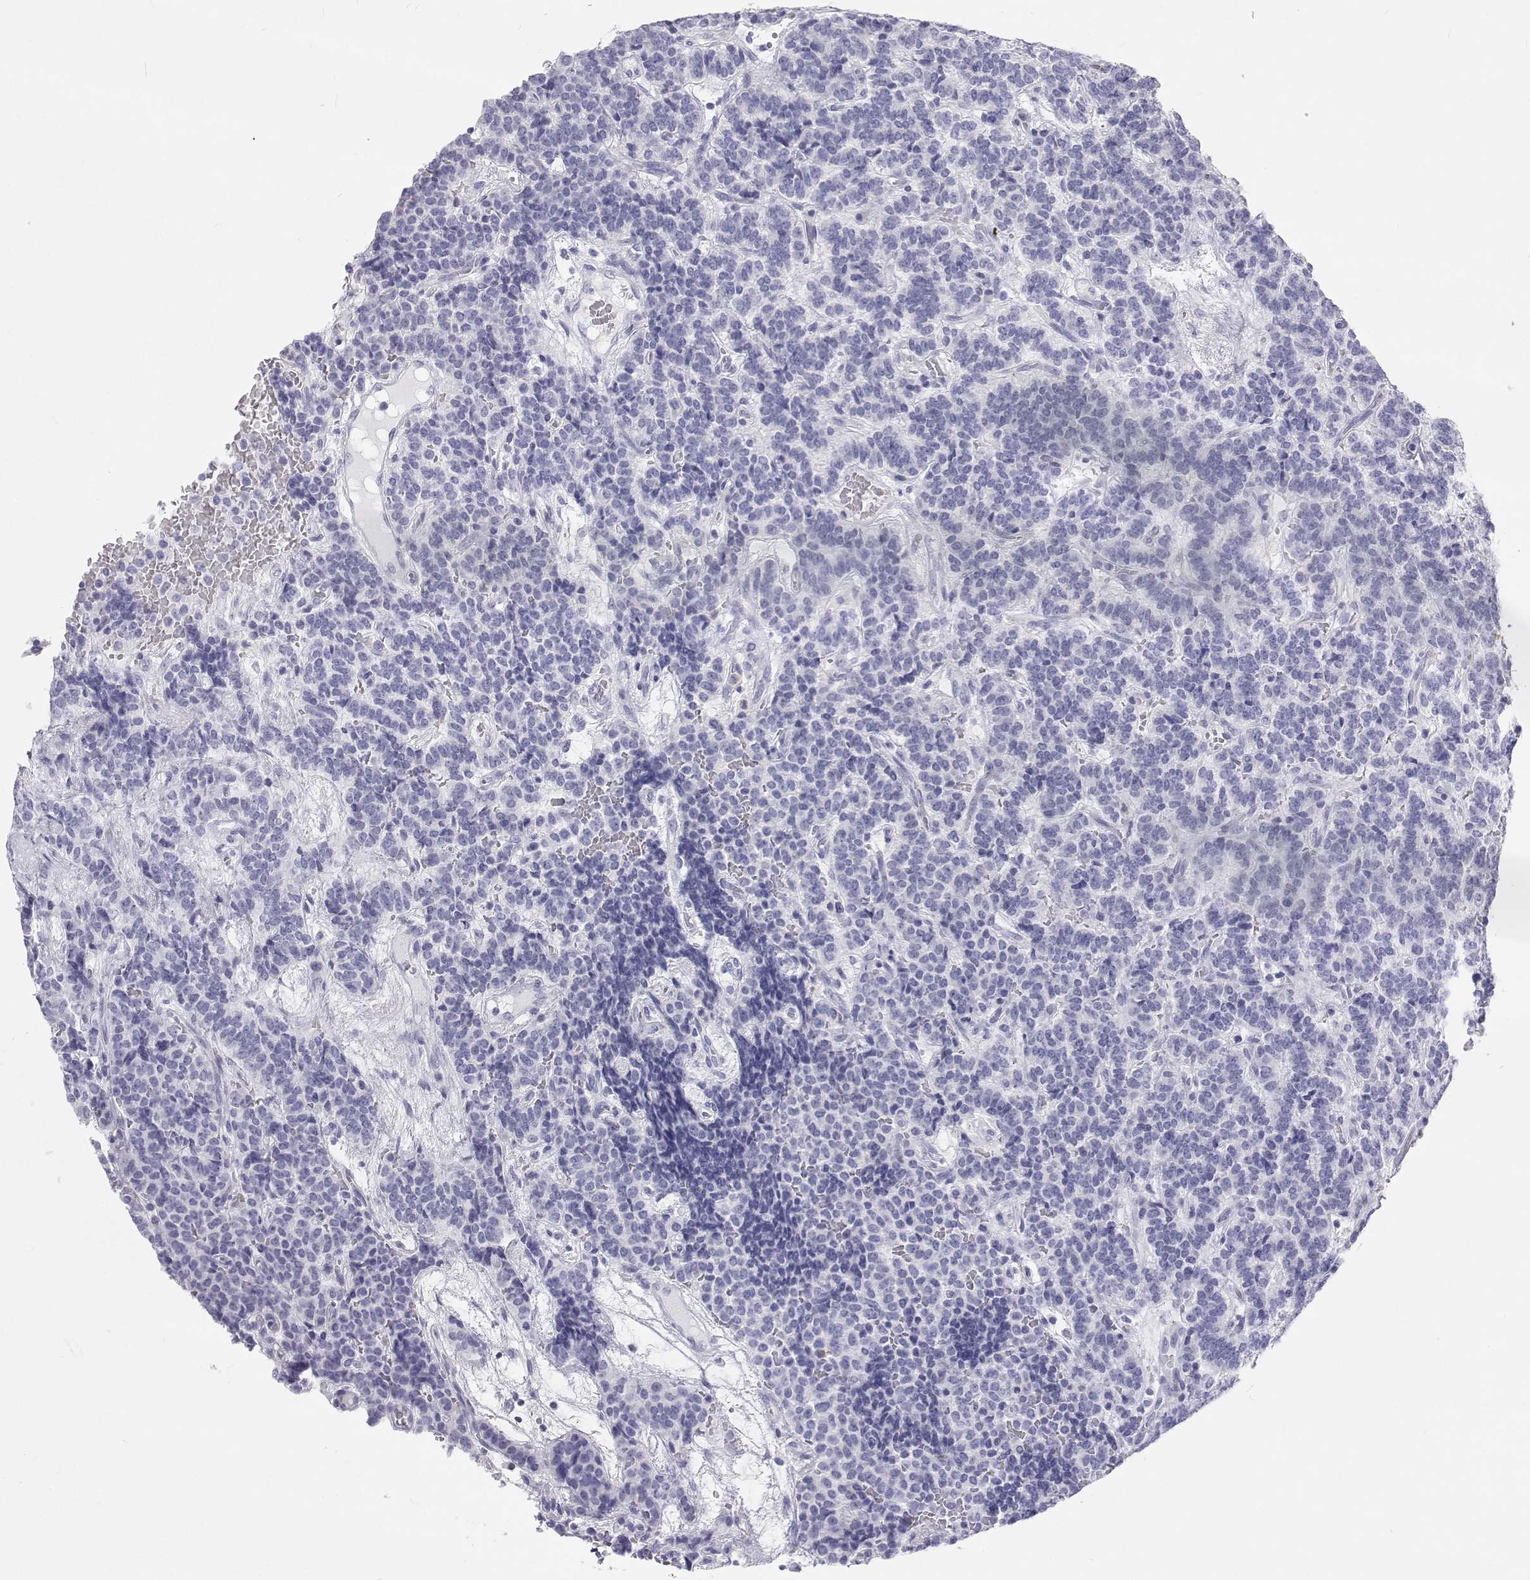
{"staining": {"intensity": "negative", "quantity": "none", "location": "none"}, "tissue": "carcinoid", "cell_type": "Tumor cells", "image_type": "cancer", "snomed": [{"axis": "morphology", "description": "Carcinoid, malignant, NOS"}, {"axis": "topography", "description": "Pancreas"}], "caption": "Carcinoid was stained to show a protein in brown. There is no significant positivity in tumor cells.", "gene": "SFTPB", "patient": {"sex": "male", "age": 36}}